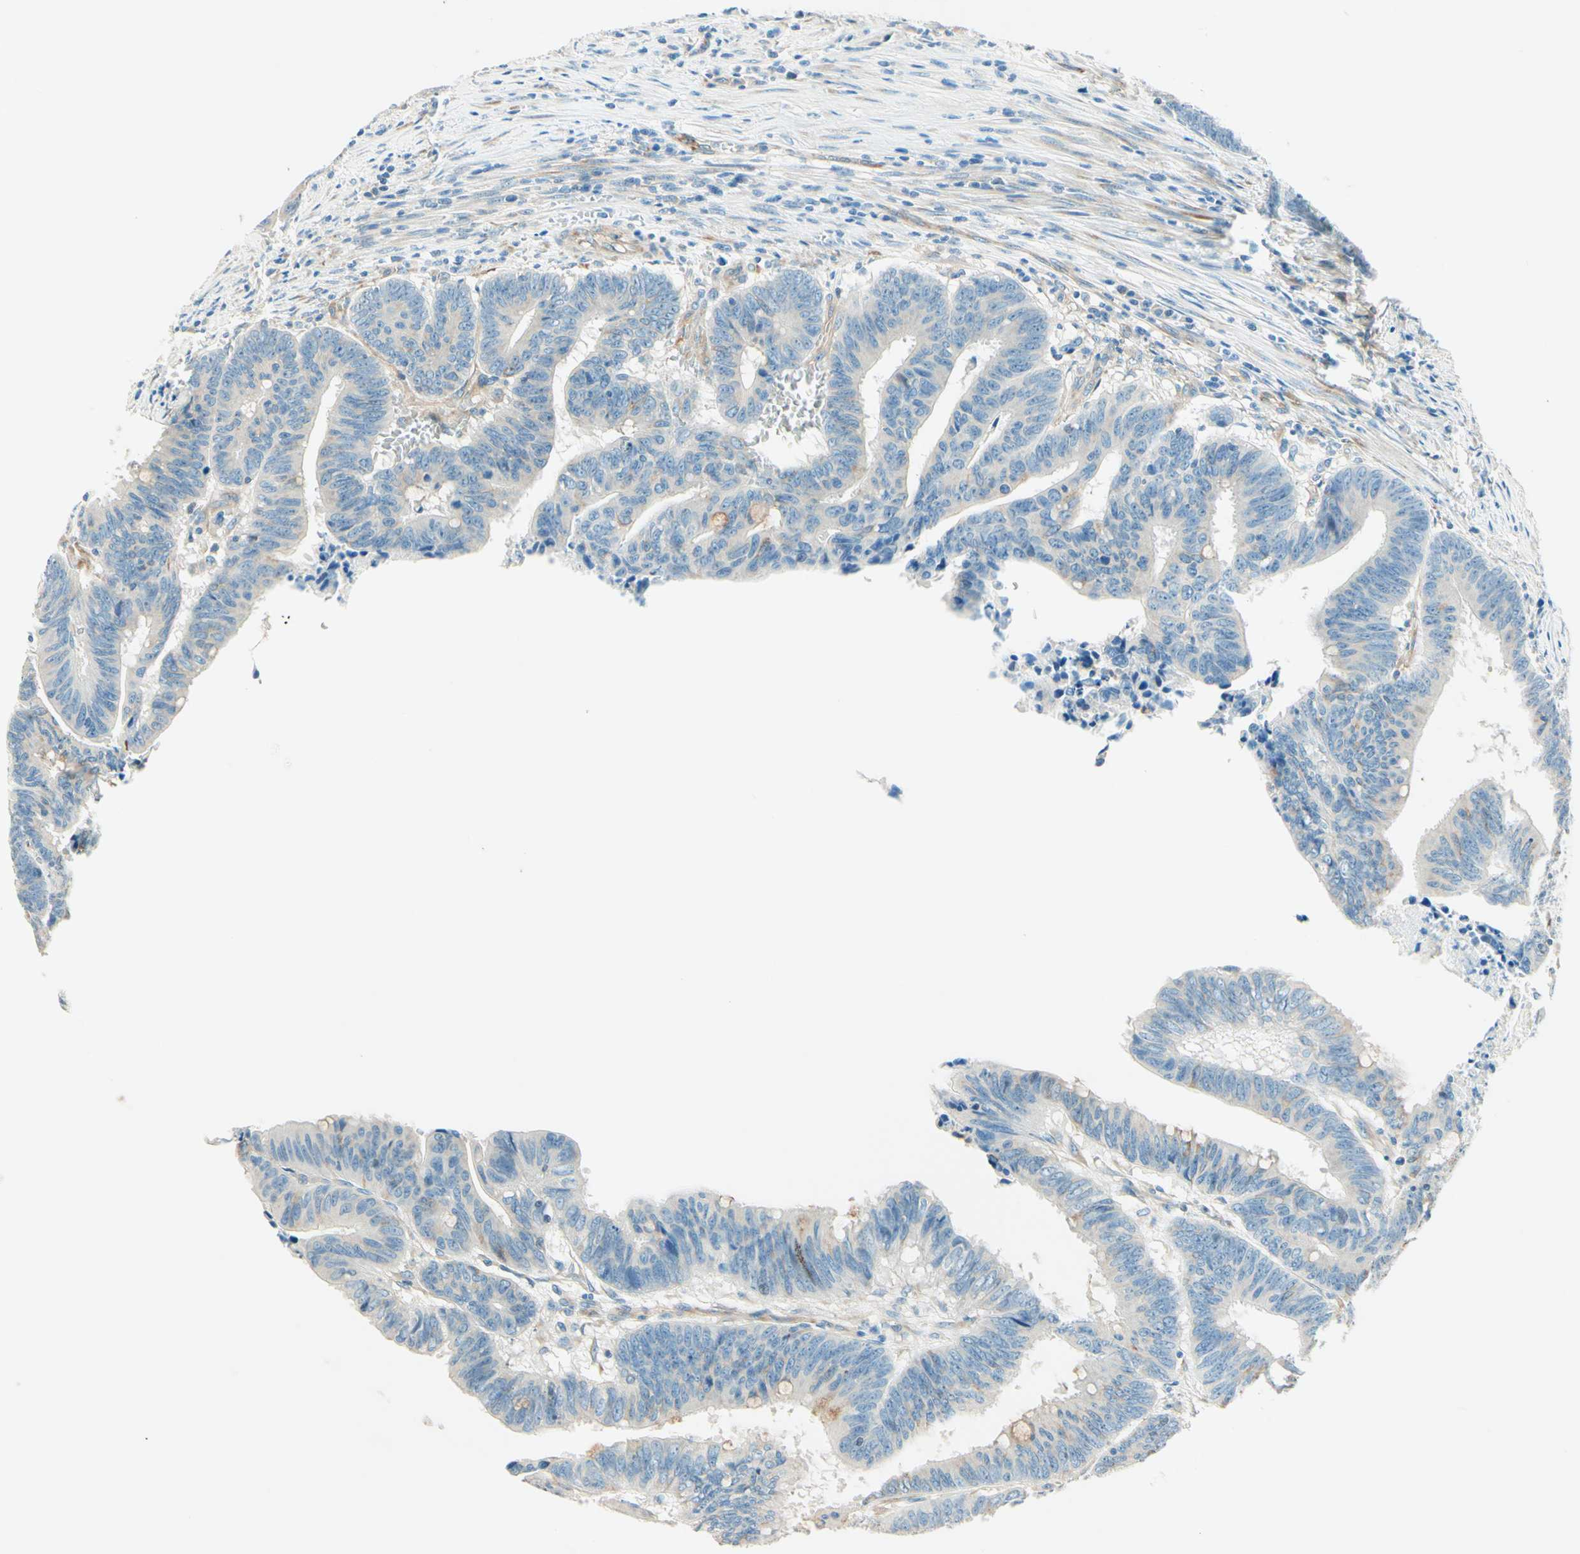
{"staining": {"intensity": "negative", "quantity": "none", "location": "none"}, "tissue": "colorectal cancer", "cell_type": "Tumor cells", "image_type": "cancer", "snomed": [{"axis": "morphology", "description": "Adenocarcinoma, NOS"}, {"axis": "topography", "description": "Colon"}], "caption": "Protein analysis of colorectal adenocarcinoma exhibits no significant staining in tumor cells.", "gene": "TAOK2", "patient": {"sex": "male", "age": 45}}